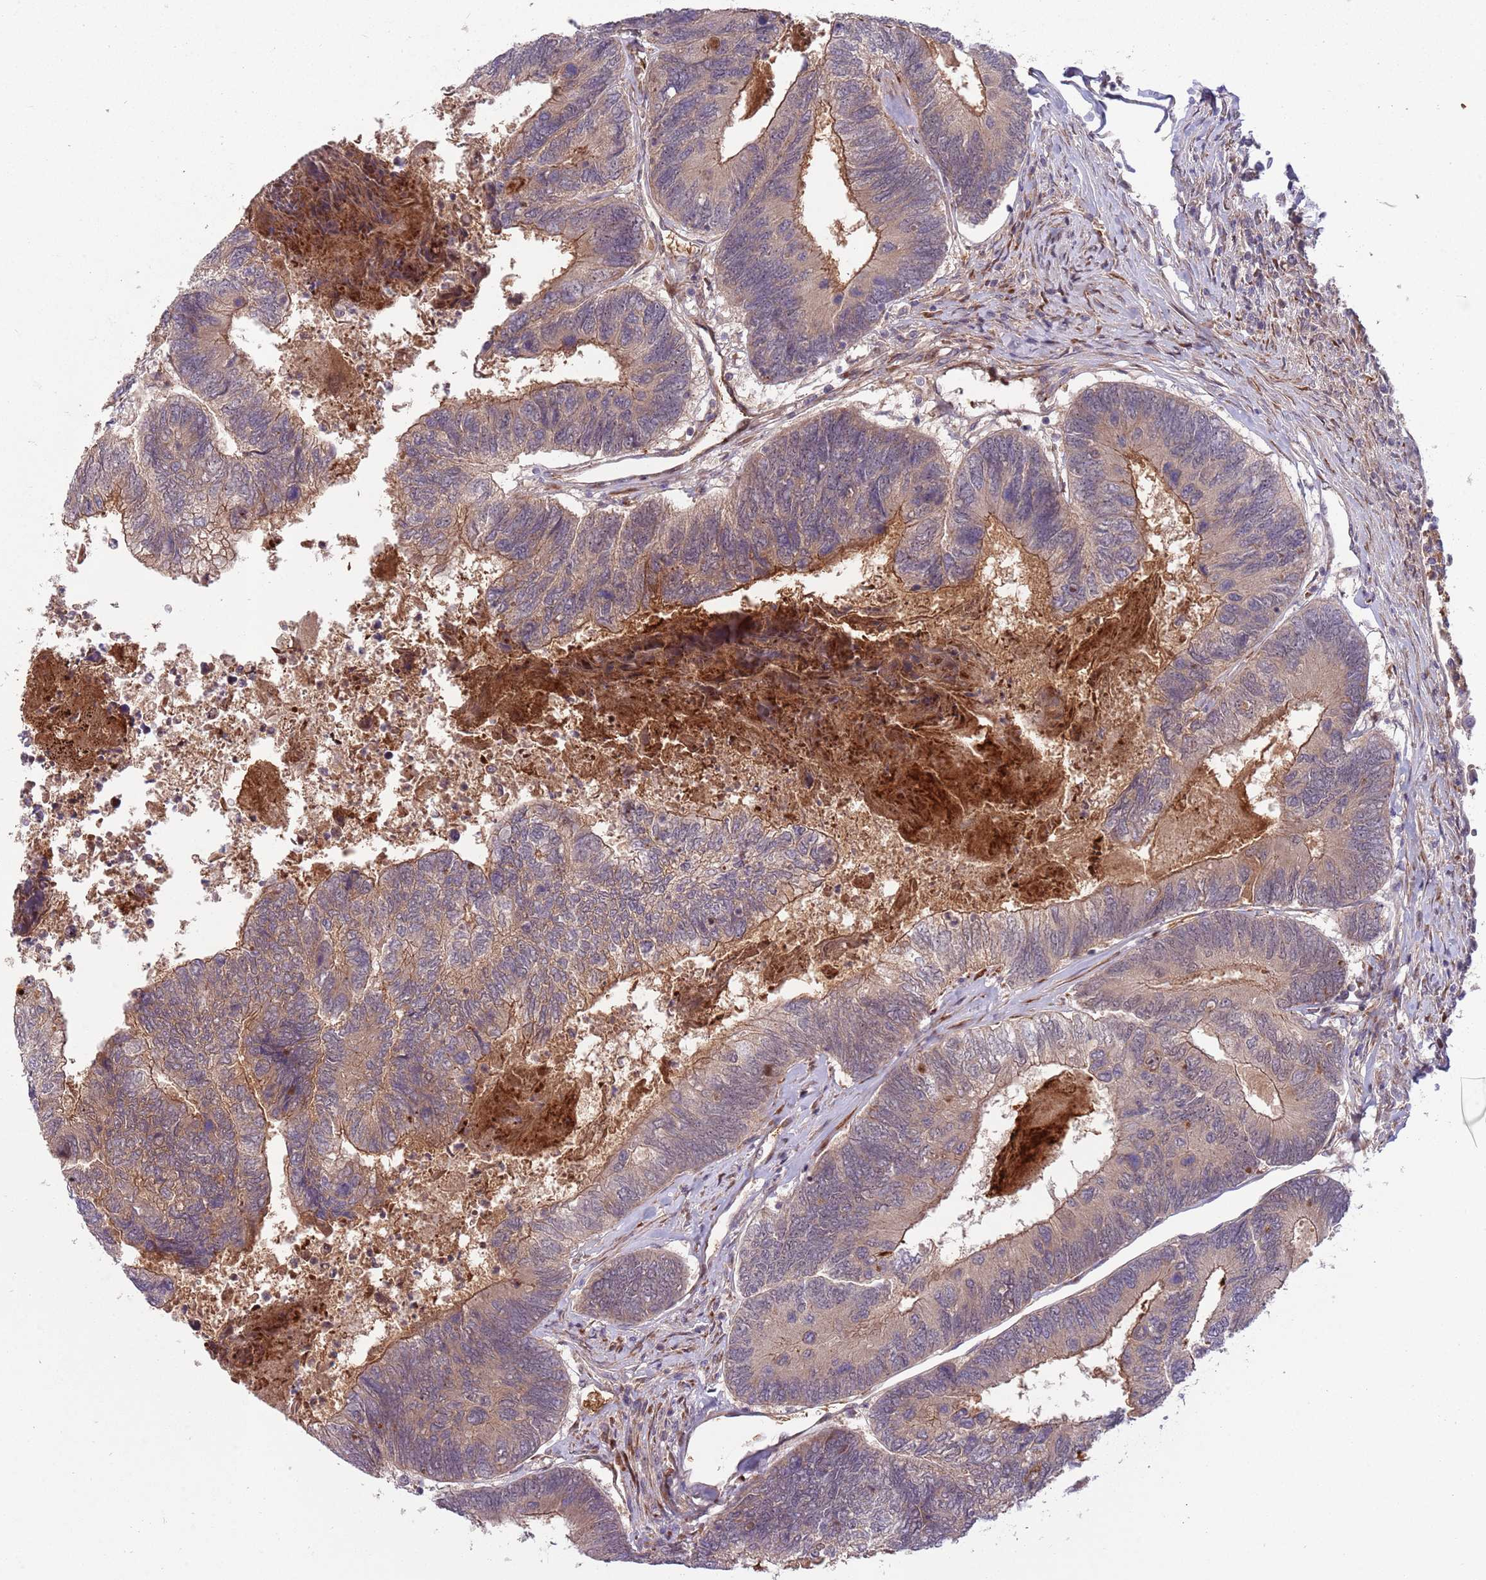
{"staining": {"intensity": "moderate", "quantity": "<25%", "location": "cytoplasmic/membranous"}, "tissue": "colorectal cancer", "cell_type": "Tumor cells", "image_type": "cancer", "snomed": [{"axis": "morphology", "description": "Adenocarcinoma, NOS"}, {"axis": "topography", "description": "Colon"}], "caption": "DAB immunohistochemical staining of colorectal cancer reveals moderate cytoplasmic/membranous protein positivity in about <25% of tumor cells.", "gene": "NT5DC4", "patient": {"sex": "female", "age": 67}}